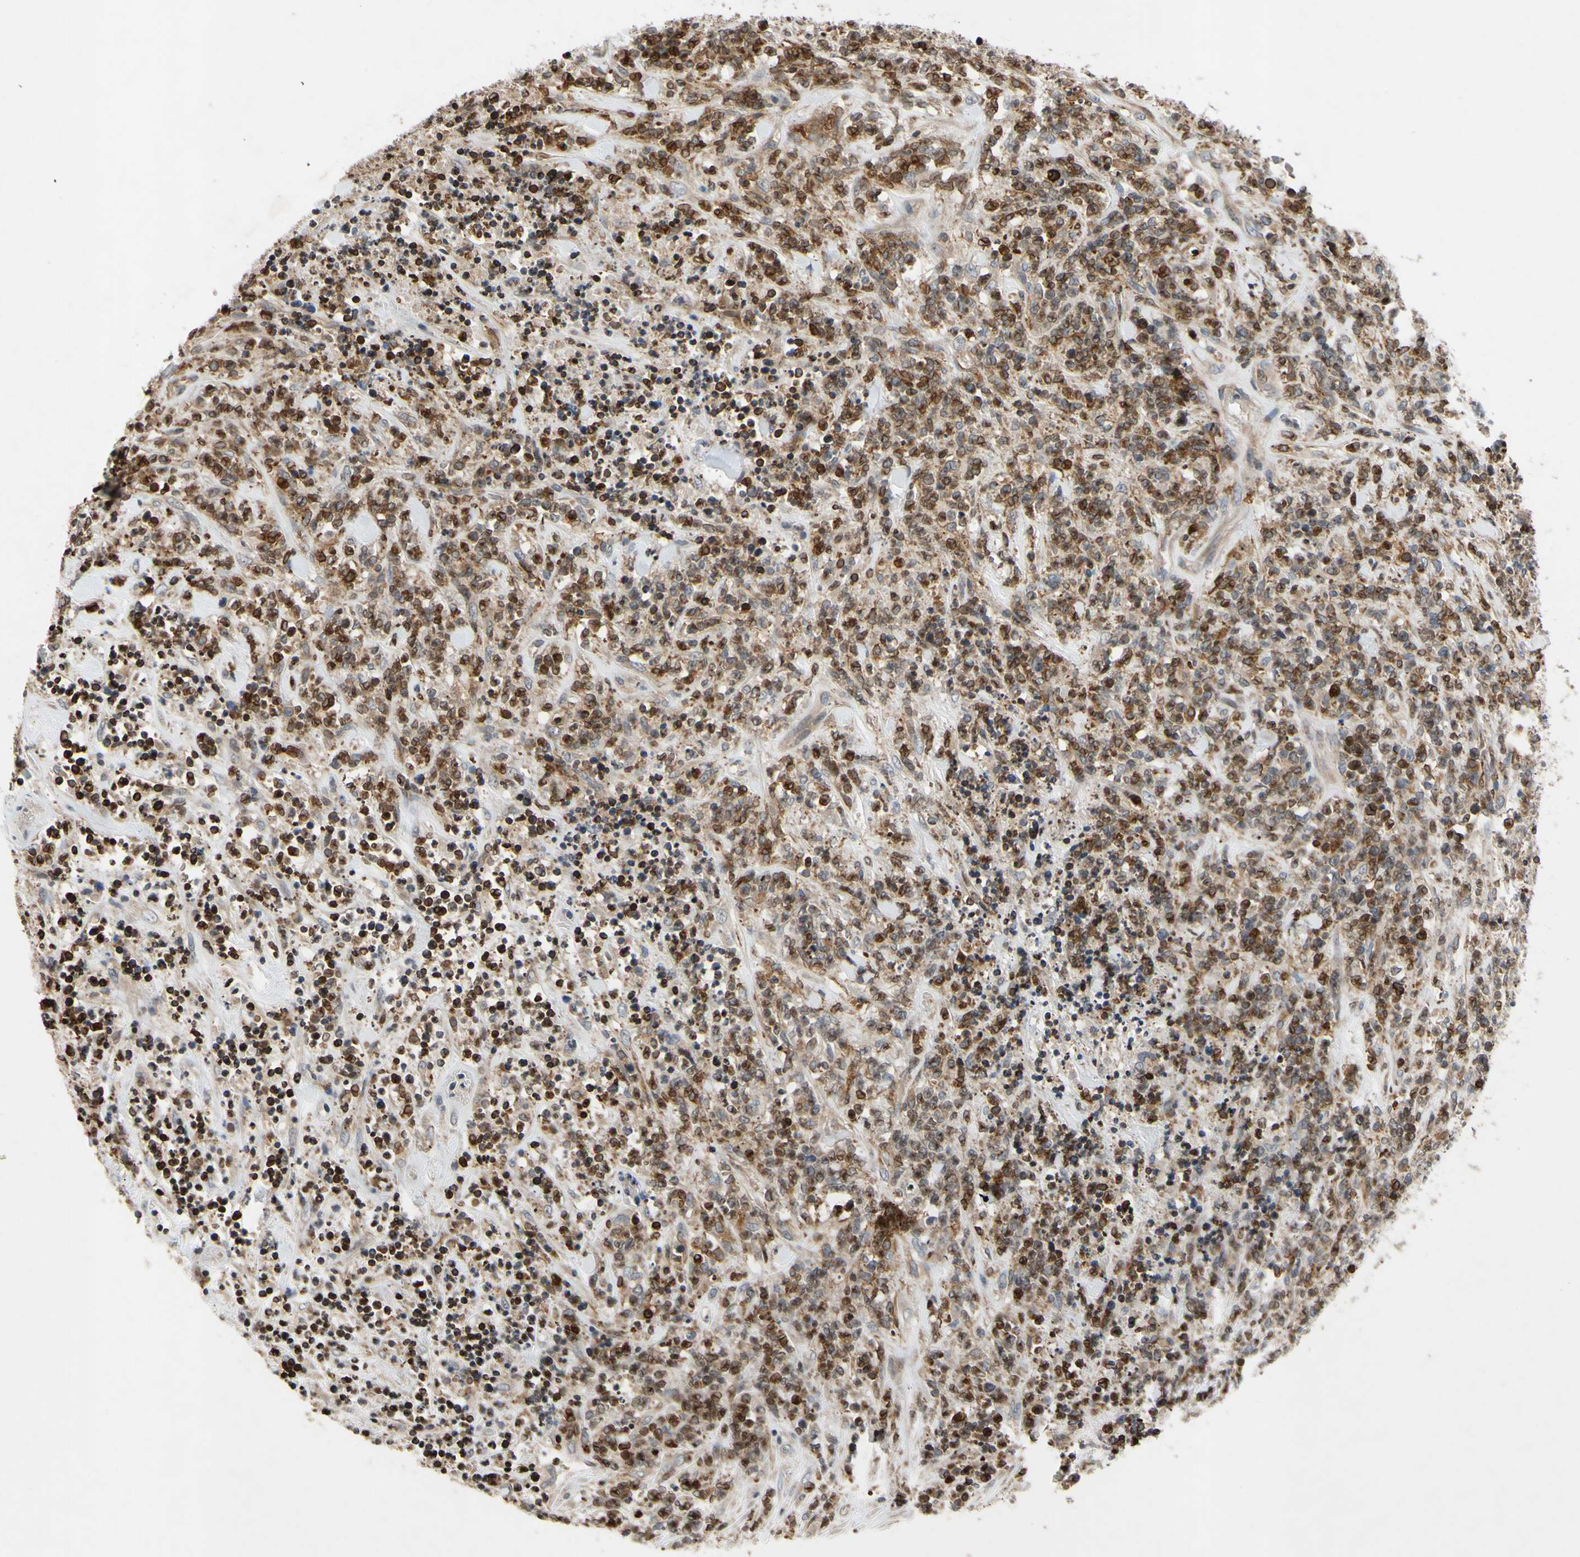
{"staining": {"intensity": "strong", "quantity": "25%-75%", "location": "cytoplasmic/membranous"}, "tissue": "lymphoma", "cell_type": "Tumor cells", "image_type": "cancer", "snomed": [{"axis": "morphology", "description": "Malignant lymphoma, non-Hodgkin's type, High grade"}, {"axis": "topography", "description": "Soft tissue"}], "caption": "Malignant lymphoma, non-Hodgkin's type (high-grade) stained for a protein reveals strong cytoplasmic/membranous positivity in tumor cells. The staining was performed using DAB (3,3'-diaminobenzidine), with brown indicating positive protein expression. Nuclei are stained blue with hematoxylin.", "gene": "PLXNA2", "patient": {"sex": "male", "age": 18}}